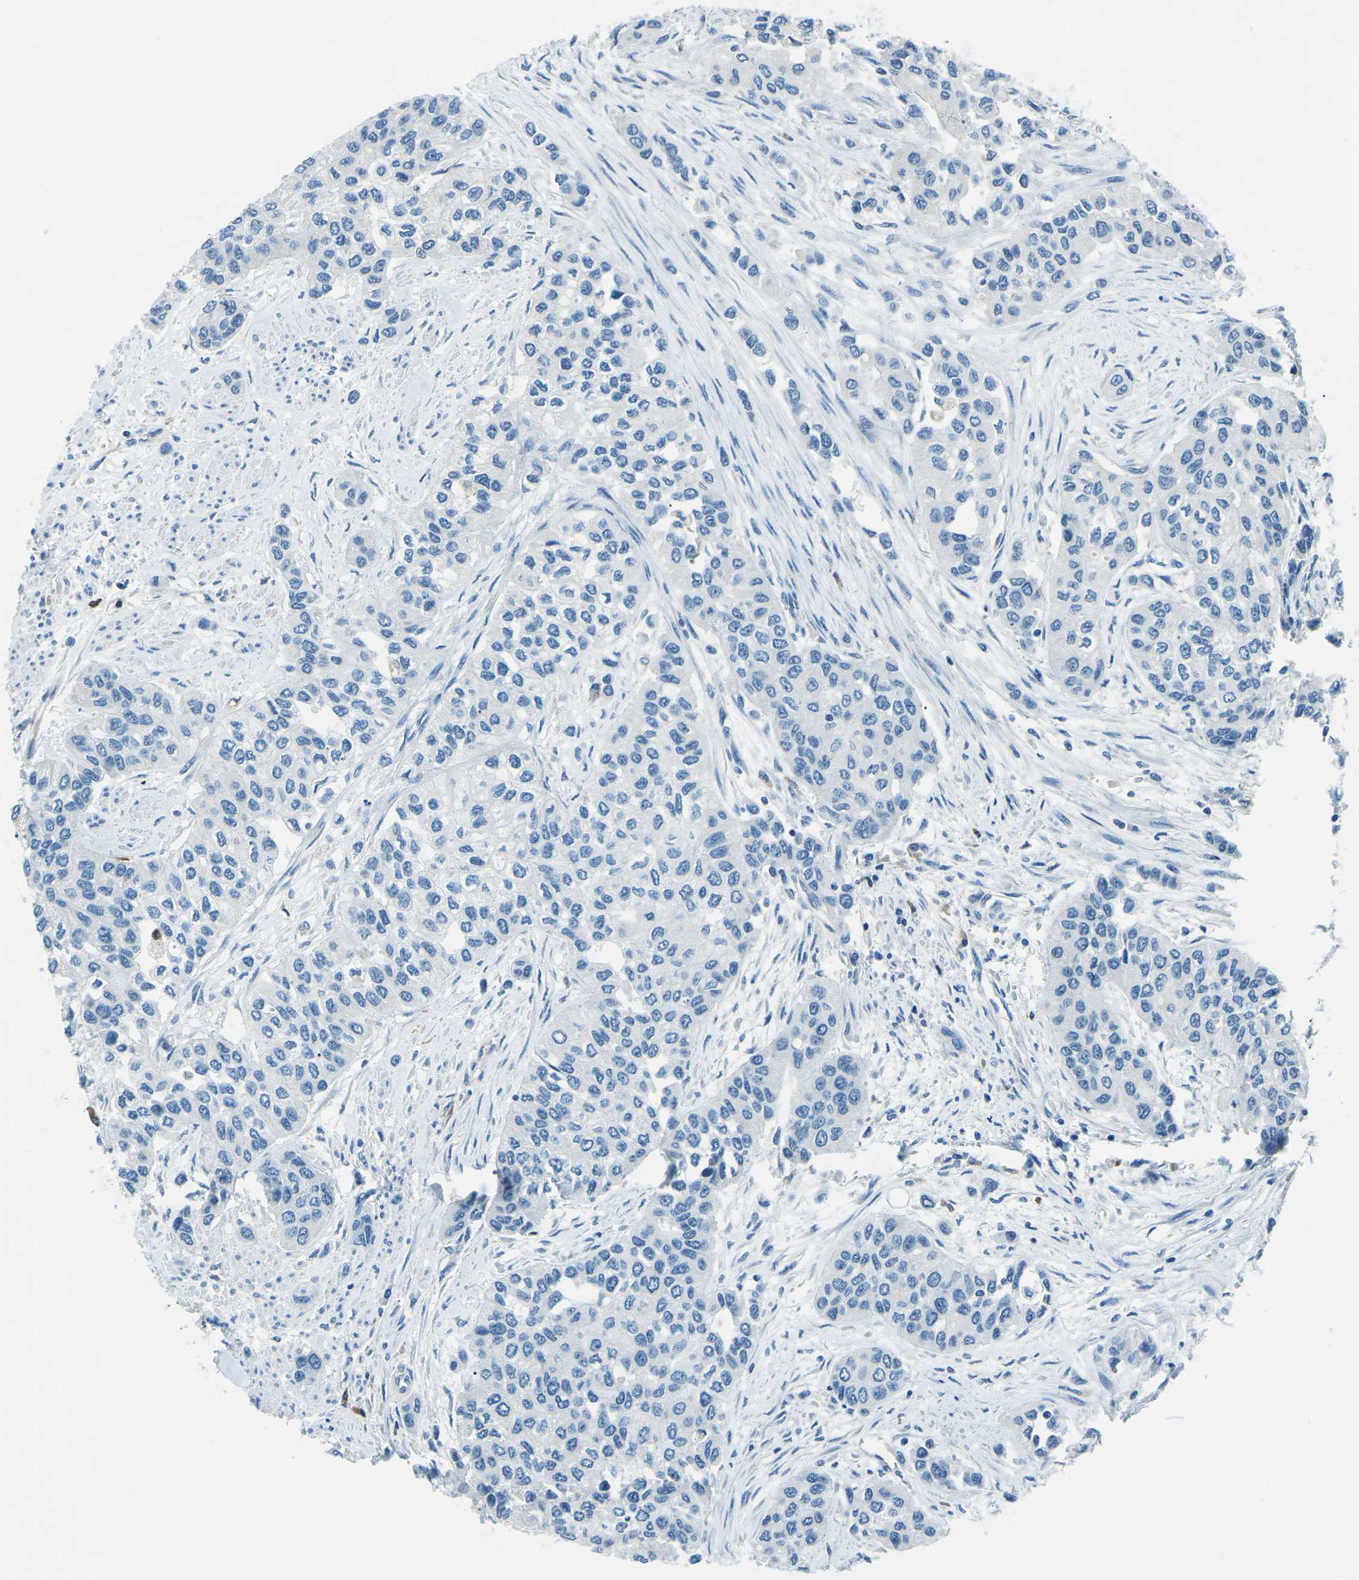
{"staining": {"intensity": "negative", "quantity": "none", "location": "none"}, "tissue": "urothelial cancer", "cell_type": "Tumor cells", "image_type": "cancer", "snomed": [{"axis": "morphology", "description": "Urothelial carcinoma, High grade"}, {"axis": "topography", "description": "Urinary bladder"}], "caption": "Immunohistochemistry (IHC) of human urothelial cancer displays no staining in tumor cells.", "gene": "CD1D", "patient": {"sex": "female", "age": 56}}